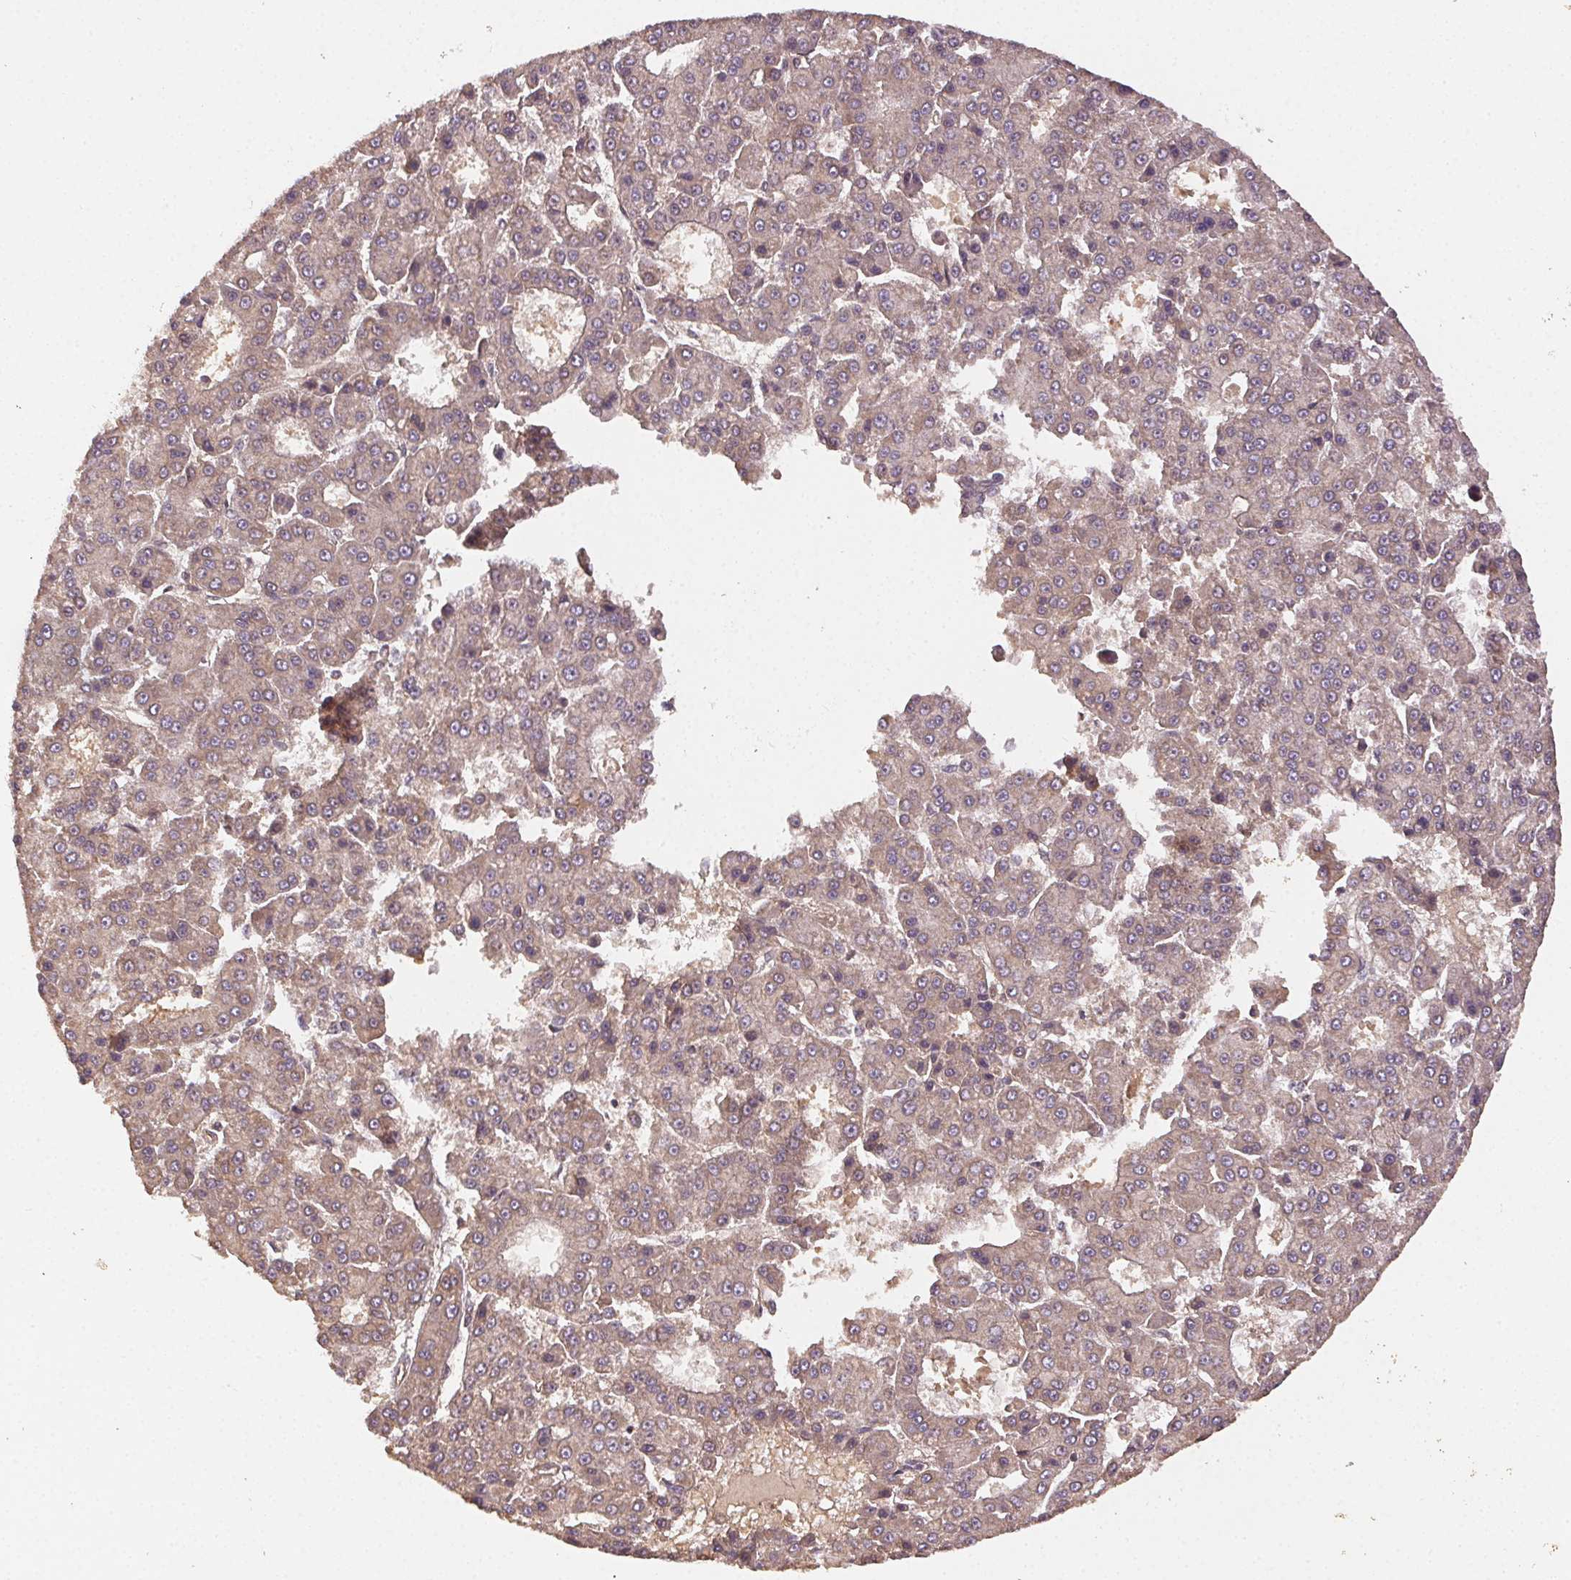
{"staining": {"intensity": "weak", "quantity": ">75%", "location": "cytoplasmic/membranous"}, "tissue": "liver cancer", "cell_type": "Tumor cells", "image_type": "cancer", "snomed": [{"axis": "morphology", "description": "Carcinoma, Hepatocellular, NOS"}, {"axis": "topography", "description": "Liver"}], "caption": "Weak cytoplasmic/membranous positivity is identified in approximately >75% of tumor cells in liver cancer.", "gene": "RALA", "patient": {"sex": "male", "age": 70}}